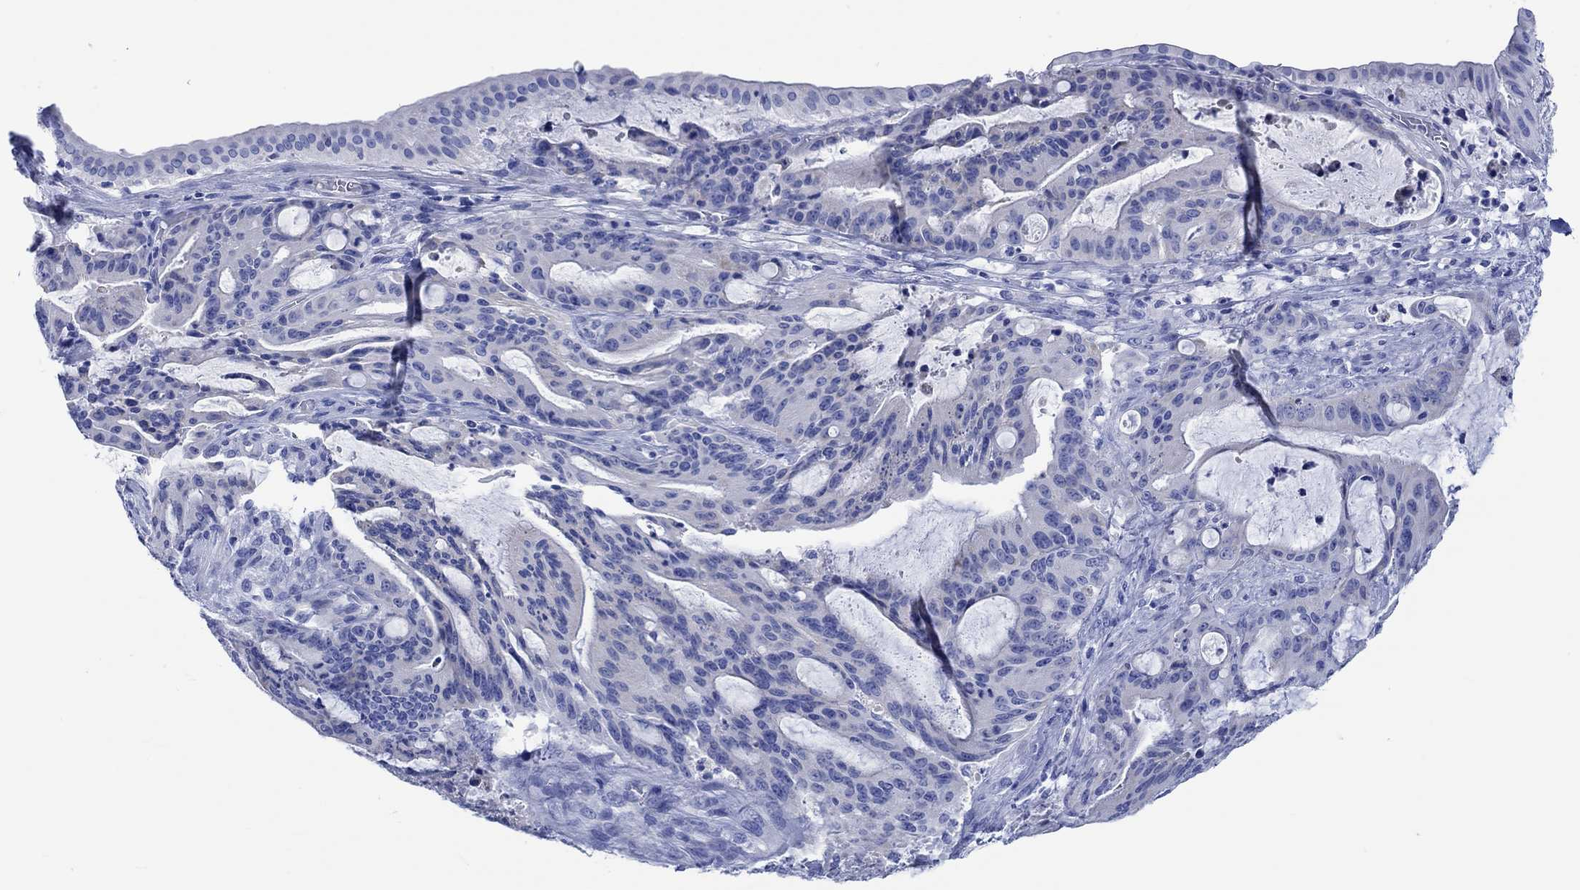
{"staining": {"intensity": "negative", "quantity": "none", "location": "none"}, "tissue": "liver cancer", "cell_type": "Tumor cells", "image_type": "cancer", "snomed": [{"axis": "morphology", "description": "Cholangiocarcinoma"}, {"axis": "topography", "description": "Liver"}], "caption": "Immunohistochemistry (IHC) of human liver cholangiocarcinoma demonstrates no expression in tumor cells. The staining is performed using DAB (3,3'-diaminobenzidine) brown chromogen with nuclei counter-stained in using hematoxylin.", "gene": "CPLX2", "patient": {"sex": "female", "age": 73}}